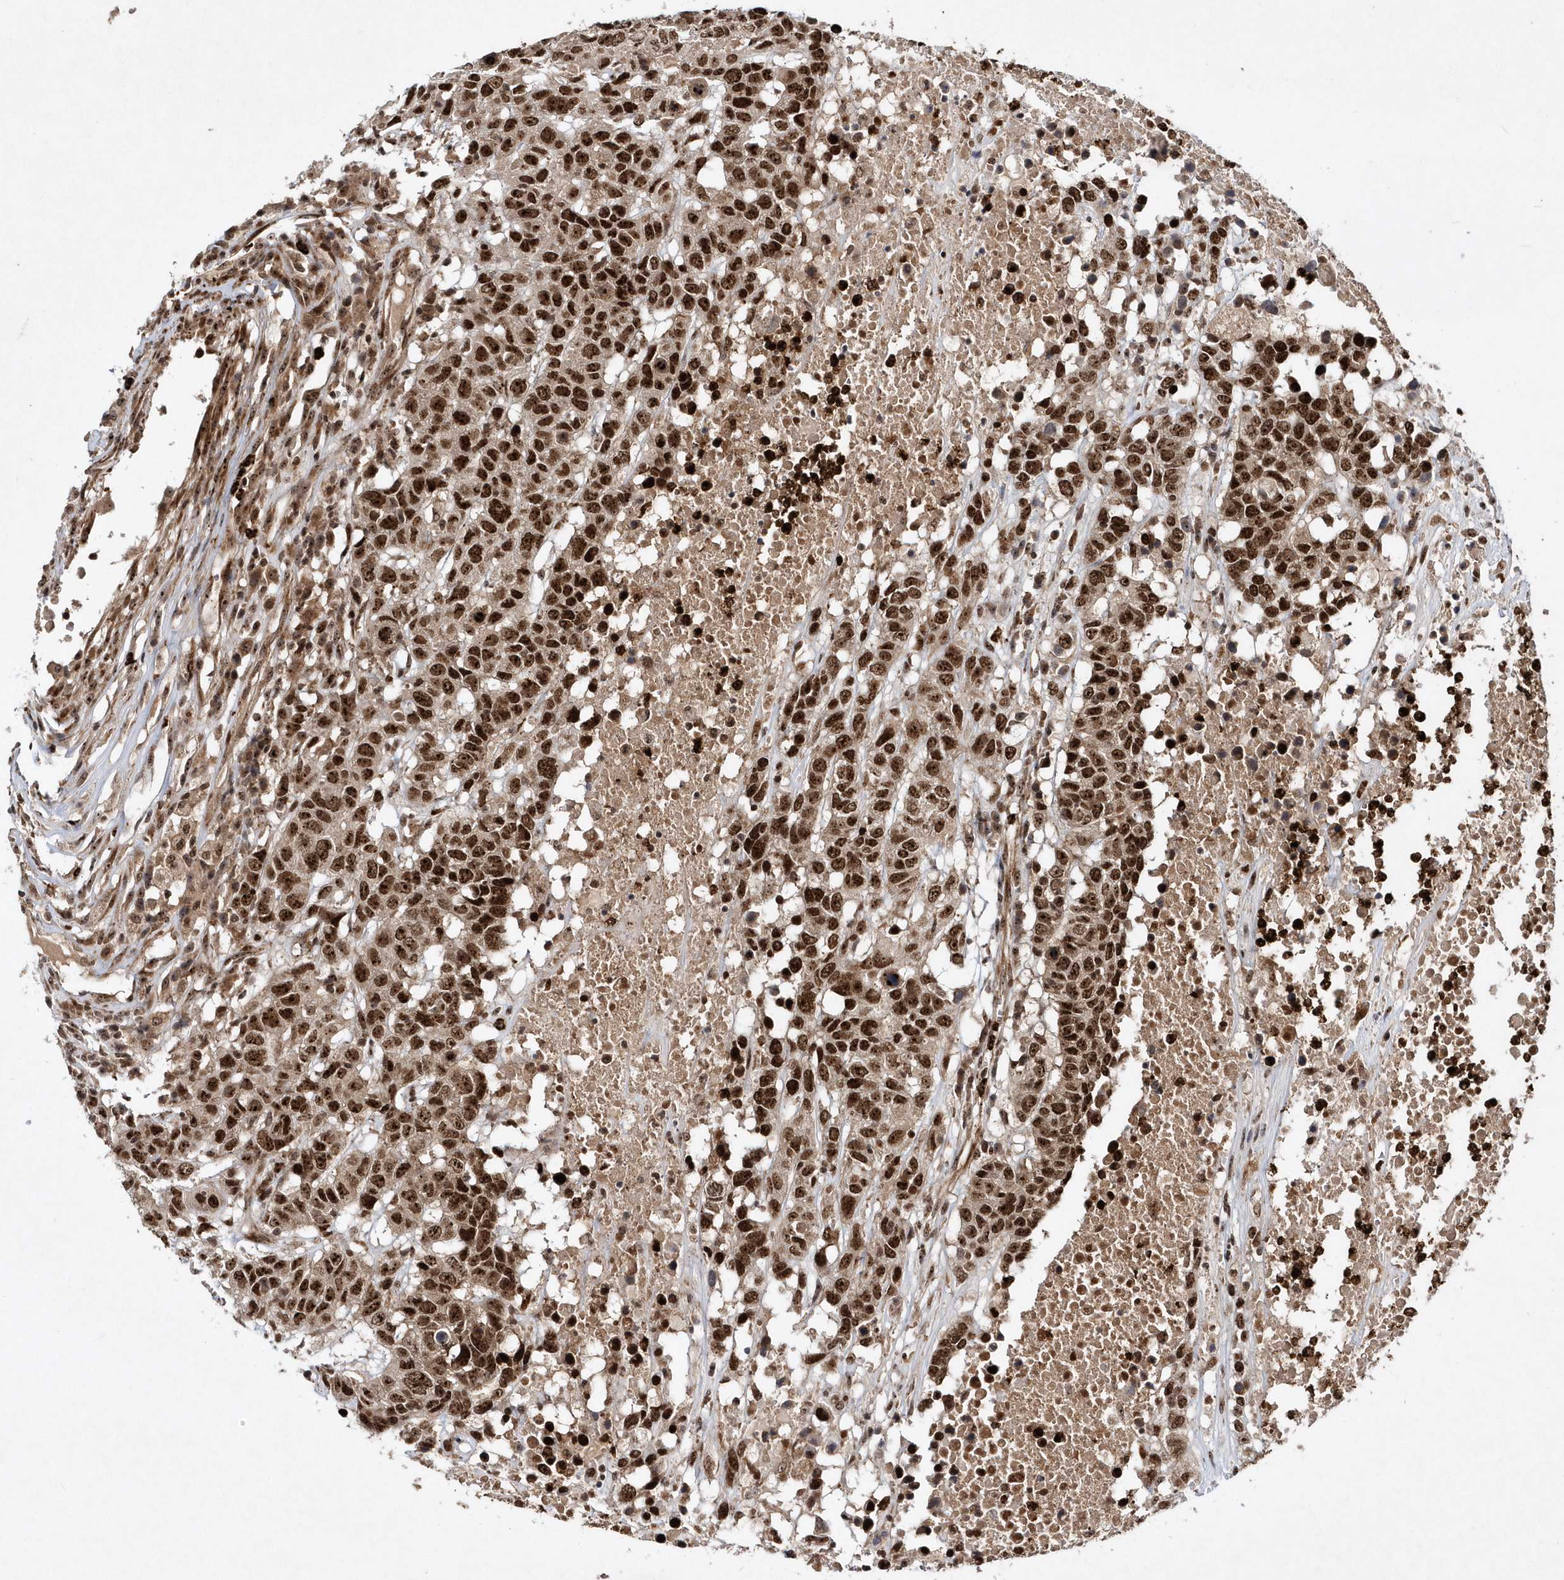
{"staining": {"intensity": "strong", "quantity": ">75%", "location": "cytoplasmic/membranous,nuclear"}, "tissue": "head and neck cancer", "cell_type": "Tumor cells", "image_type": "cancer", "snomed": [{"axis": "morphology", "description": "Squamous cell carcinoma, NOS"}, {"axis": "topography", "description": "Head-Neck"}], "caption": "Strong cytoplasmic/membranous and nuclear protein staining is identified in about >75% of tumor cells in head and neck cancer (squamous cell carcinoma). The staining was performed using DAB to visualize the protein expression in brown, while the nuclei were stained in blue with hematoxylin (Magnification: 20x).", "gene": "SOWAHB", "patient": {"sex": "male", "age": 66}}